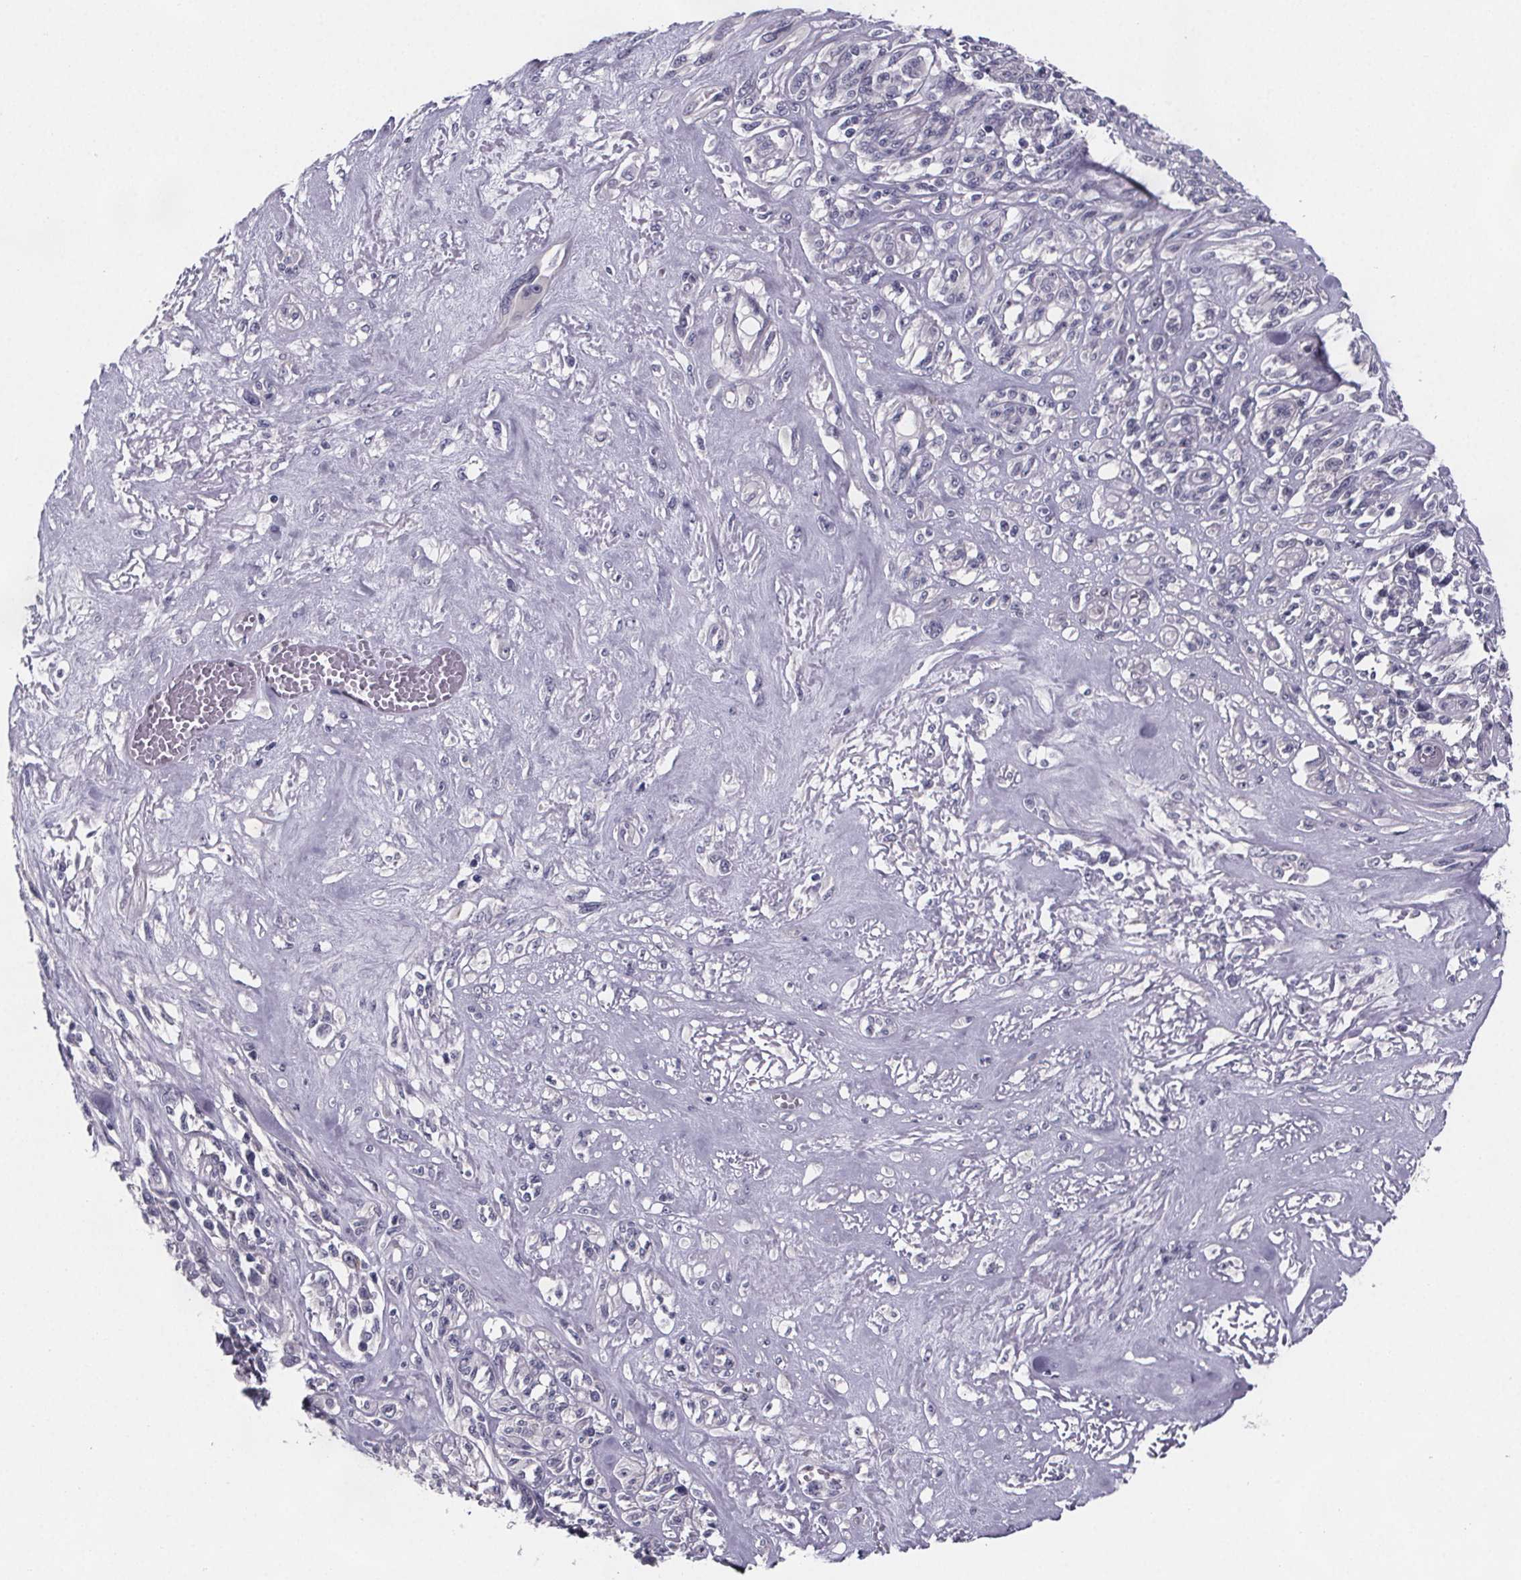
{"staining": {"intensity": "negative", "quantity": "none", "location": "none"}, "tissue": "melanoma", "cell_type": "Tumor cells", "image_type": "cancer", "snomed": [{"axis": "morphology", "description": "Malignant melanoma, NOS"}, {"axis": "topography", "description": "Skin"}], "caption": "An immunohistochemistry histopathology image of malignant melanoma is shown. There is no staining in tumor cells of malignant melanoma. Nuclei are stained in blue.", "gene": "PAH", "patient": {"sex": "female", "age": 91}}